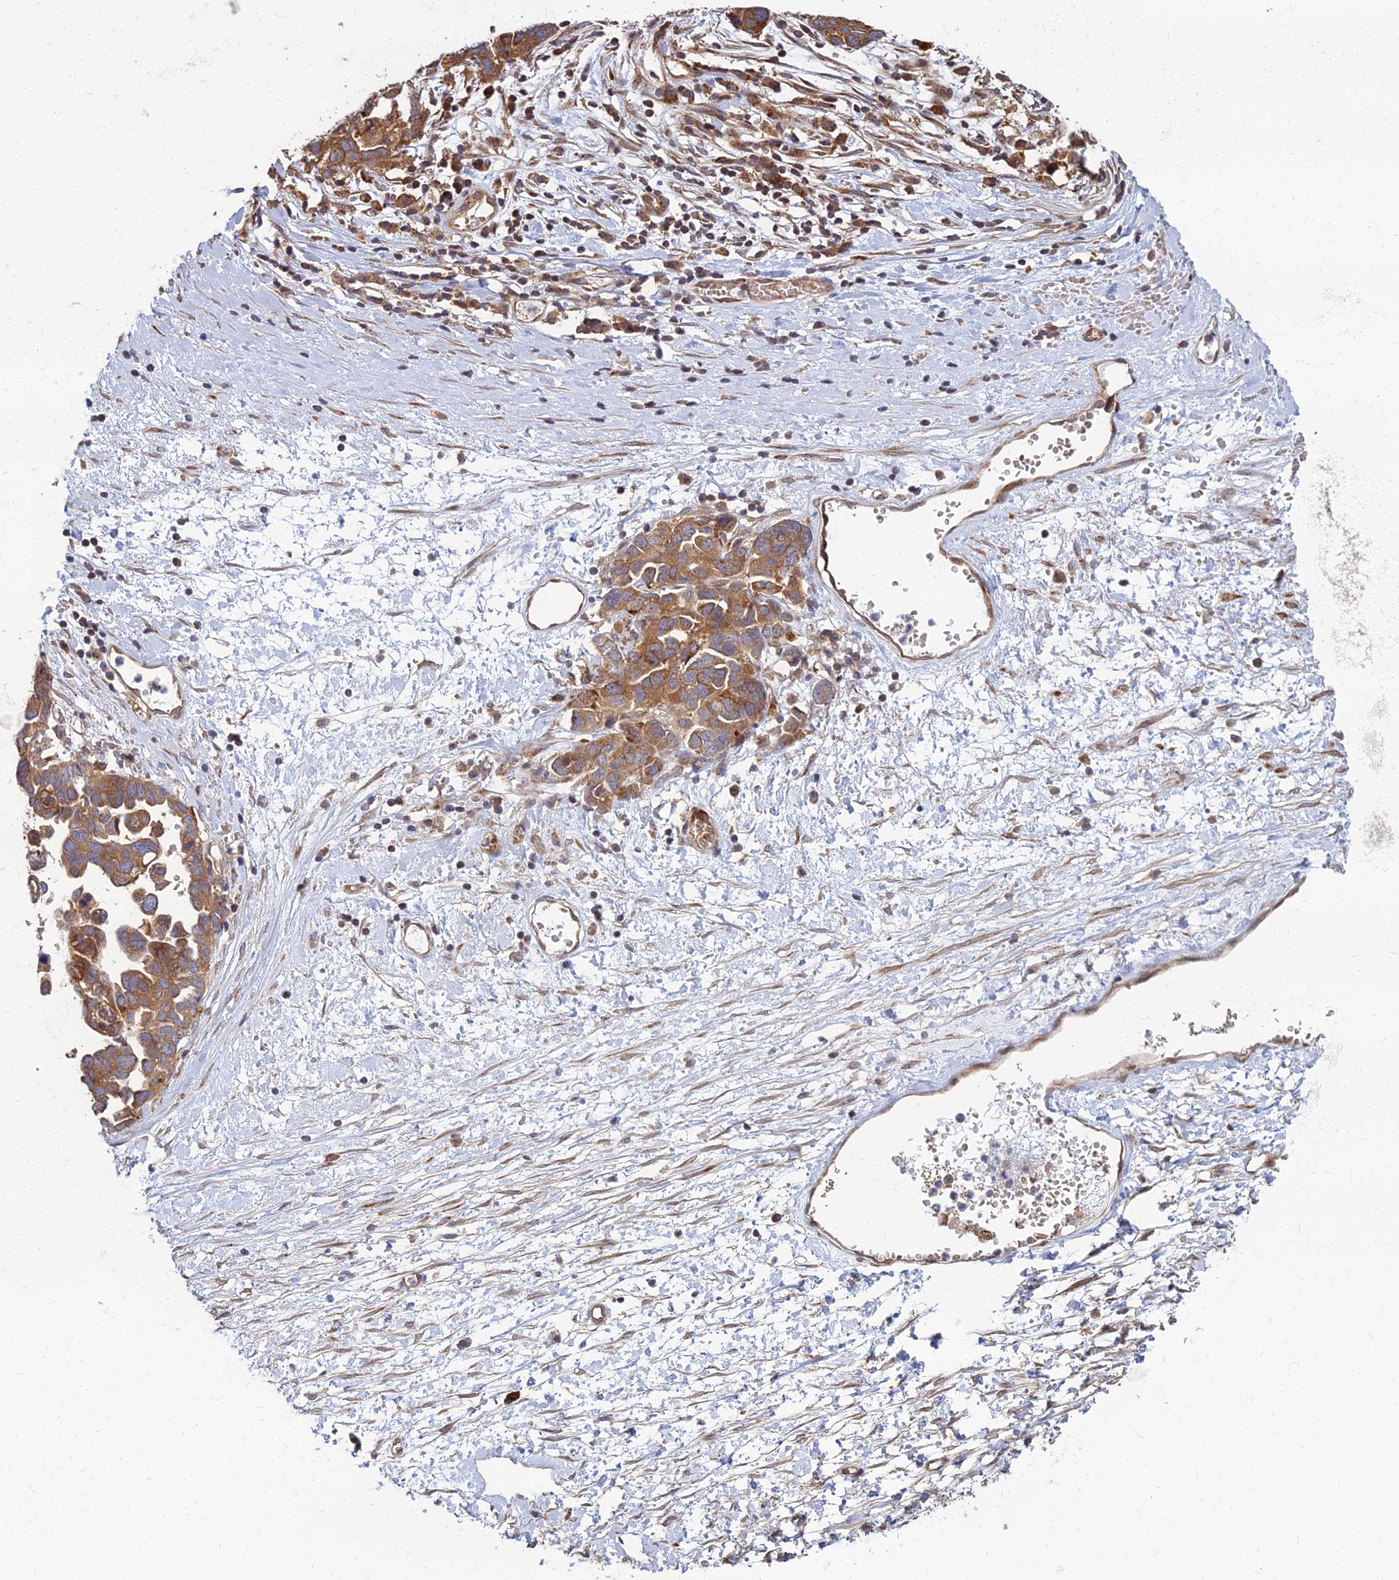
{"staining": {"intensity": "moderate", "quantity": ">75%", "location": "cytoplasmic/membranous"}, "tissue": "ovarian cancer", "cell_type": "Tumor cells", "image_type": "cancer", "snomed": [{"axis": "morphology", "description": "Cystadenocarcinoma, serous, NOS"}, {"axis": "topography", "description": "Ovary"}], "caption": "Protein staining of ovarian cancer (serous cystadenocarcinoma) tissue displays moderate cytoplasmic/membranous expression in about >75% of tumor cells.", "gene": "CCT6B", "patient": {"sex": "female", "age": 54}}